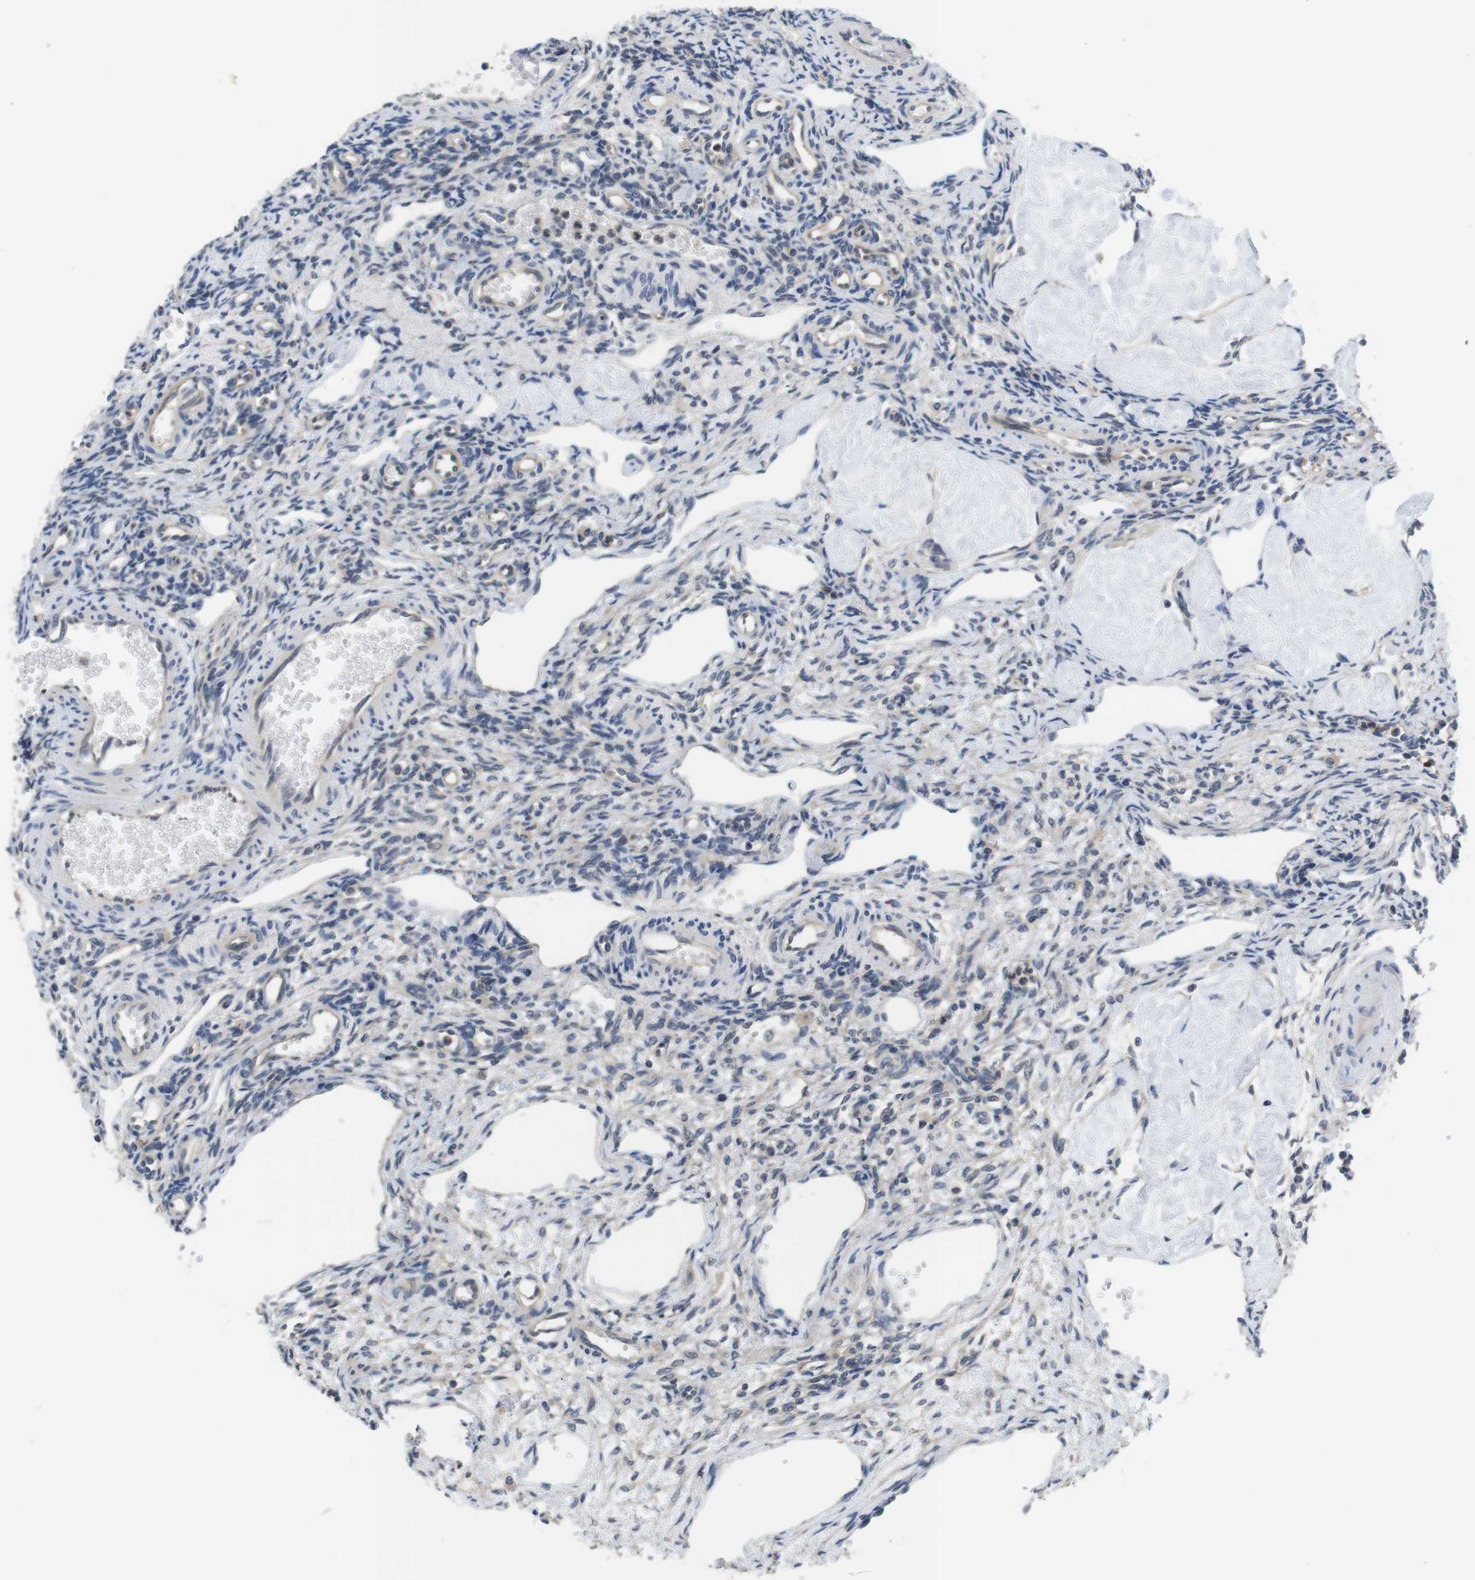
{"staining": {"intensity": "negative", "quantity": "none", "location": "none"}, "tissue": "ovary", "cell_type": "Ovarian stroma cells", "image_type": "normal", "snomed": [{"axis": "morphology", "description": "Normal tissue, NOS"}, {"axis": "topography", "description": "Ovary"}], "caption": "Immunohistochemistry (IHC) photomicrograph of unremarkable ovary: human ovary stained with DAB (3,3'-diaminobenzidine) shows no significant protein positivity in ovarian stroma cells.", "gene": "FADD", "patient": {"sex": "female", "age": 33}}